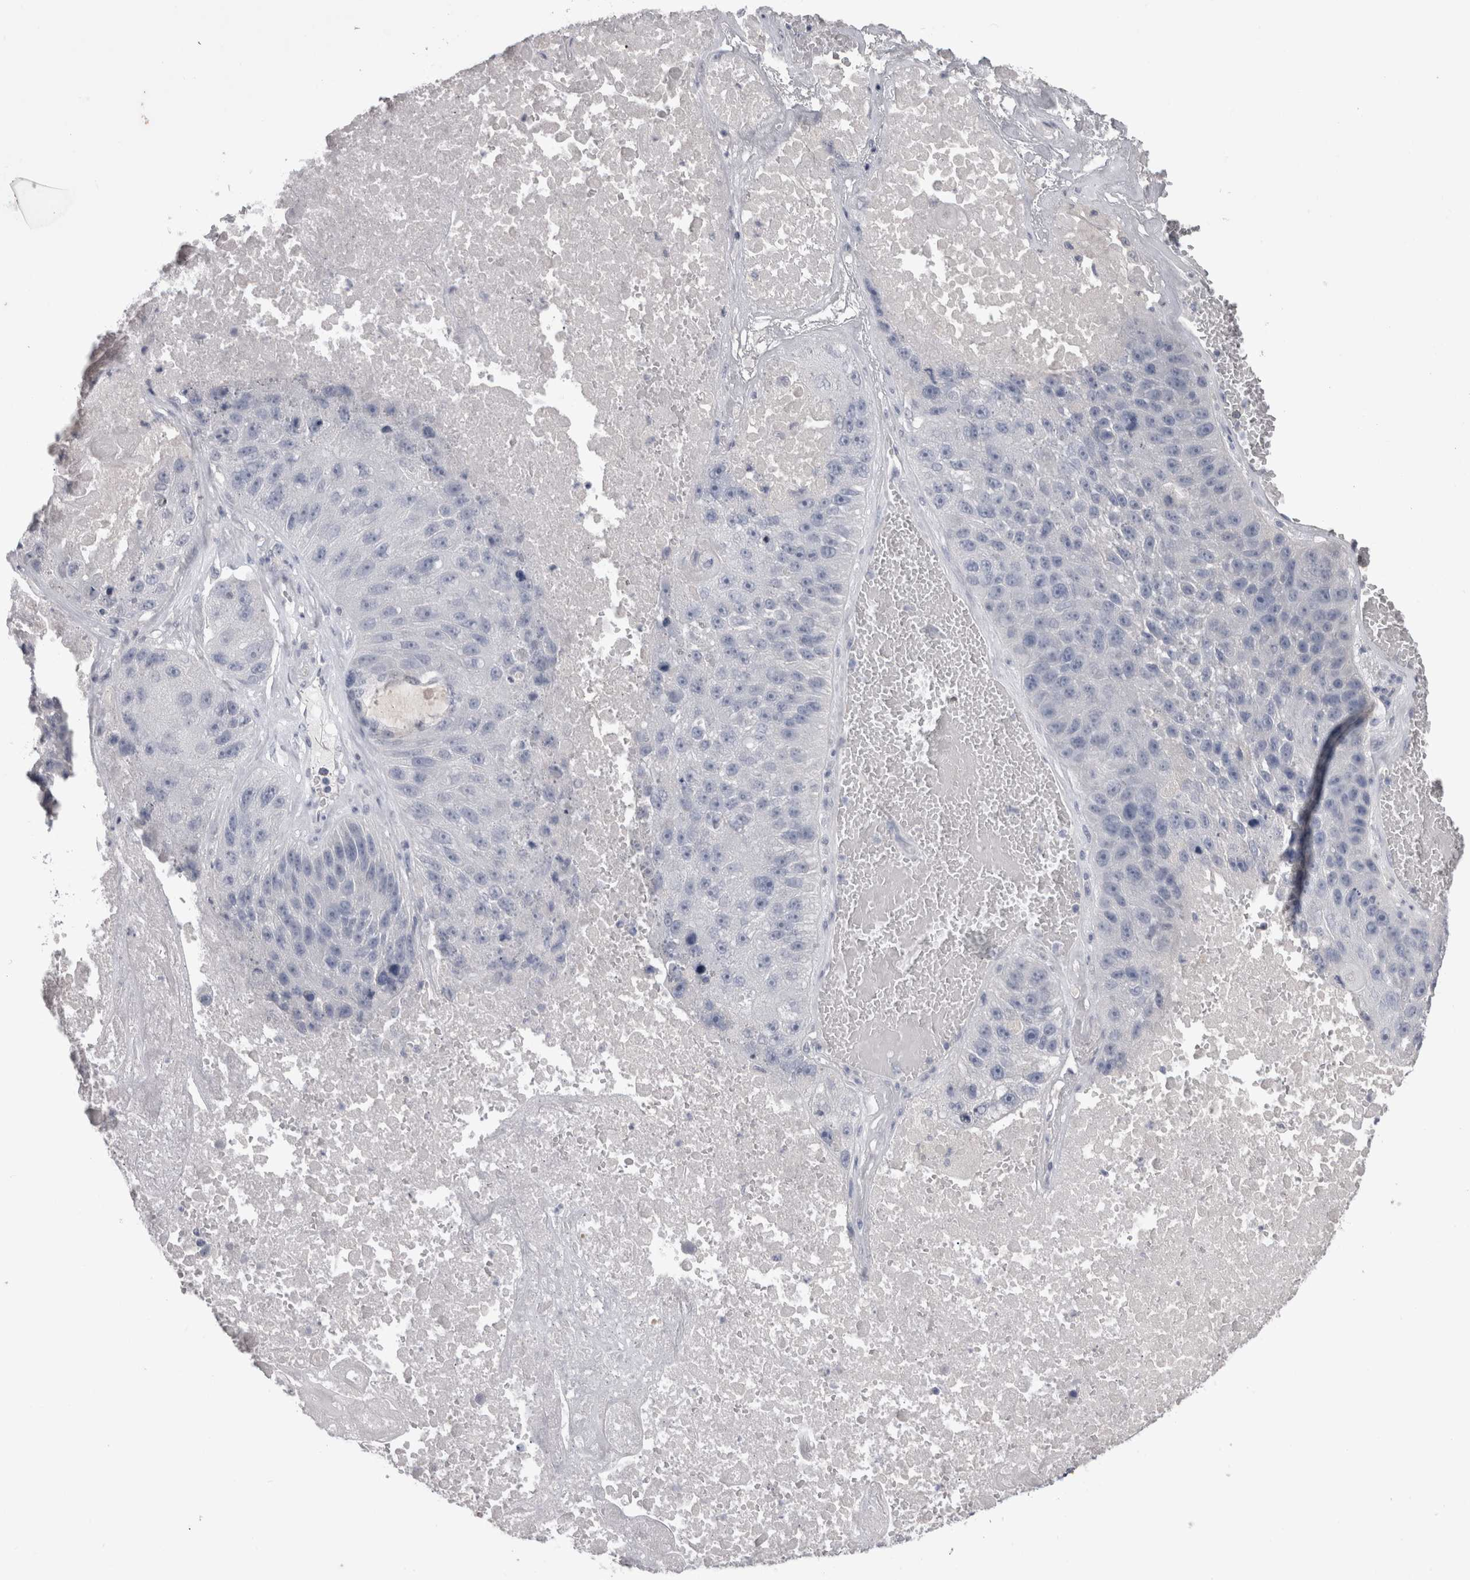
{"staining": {"intensity": "negative", "quantity": "none", "location": "none"}, "tissue": "lung cancer", "cell_type": "Tumor cells", "image_type": "cancer", "snomed": [{"axis": "morphology", "description": "Squamous cell carcinoma, NOS"}, {"axis": "topography", "description": "Lung"}], "caption": "Immunohistochemistry (IHC) histopathology image of human lung cancer (squamous cell carcinoma) stained for a protein (brown), which displays no staining in tumor cells.", "gene": "ADAM2", "patient": {"sex": "male", "age": 61}}